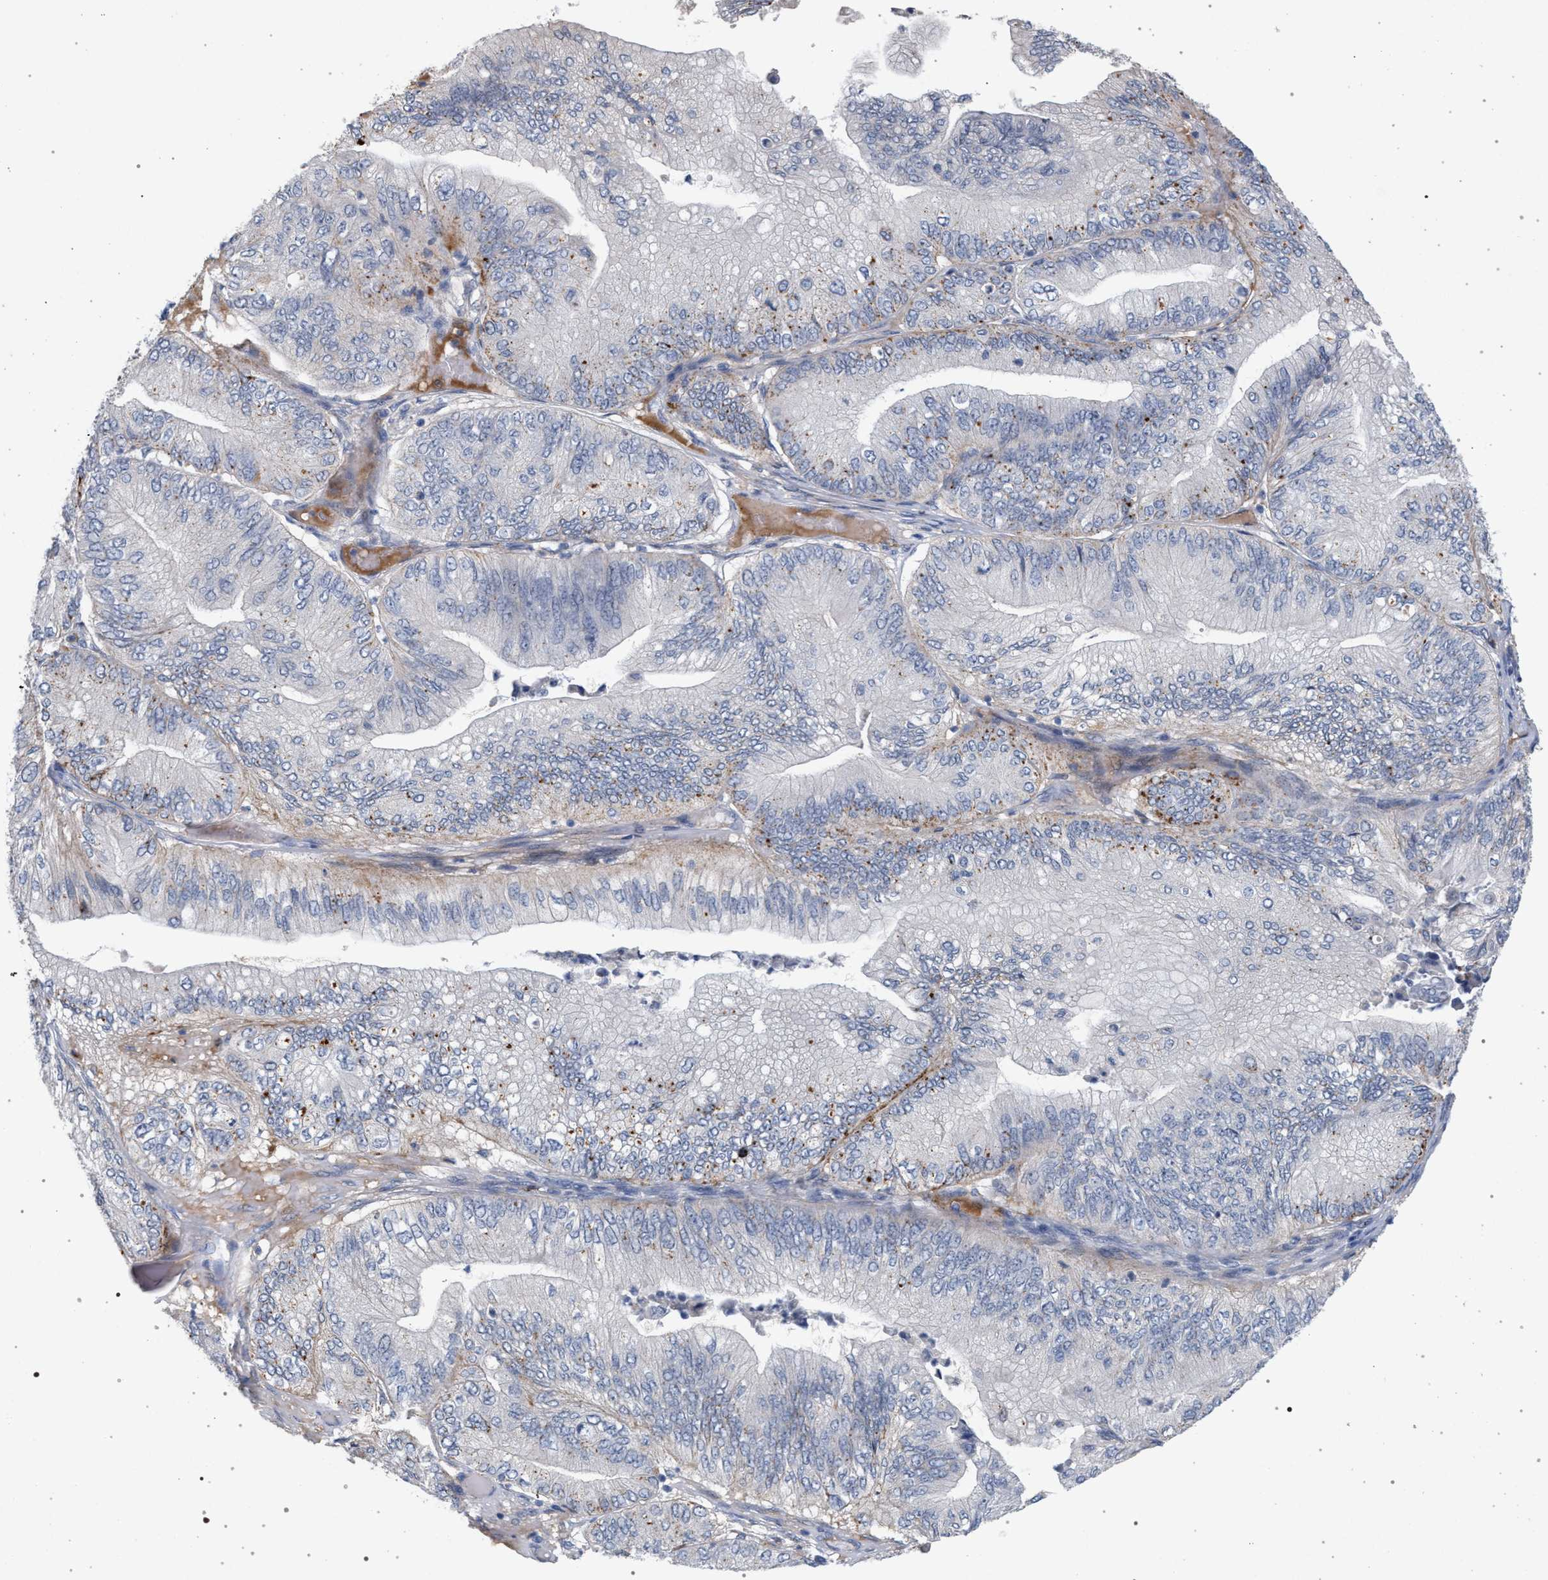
{"staining": {"intensity": "moderate", "quantity": "<25%", "location": "cytoplasmic/membranous"}, "tissue": "ovarian cancer", "cell_type": "Tumor cells", "image_type": "cancer", "snomed": [{"axis": "morphology", "description": "Cystadenocarcinoma, mucinous, NOS"}, {"axis": "topography", "description": "Ovary"}], "caption": "This is a photomicrograph of immunohistochemistry staining of mucinous cystadenocarcinoma (ovarian), which shows moderate positivity in the cytoplasmic/membranous of tumor cells.", "gene": "MAMDC2", "patient": {"sex": "female", "age": 61}}